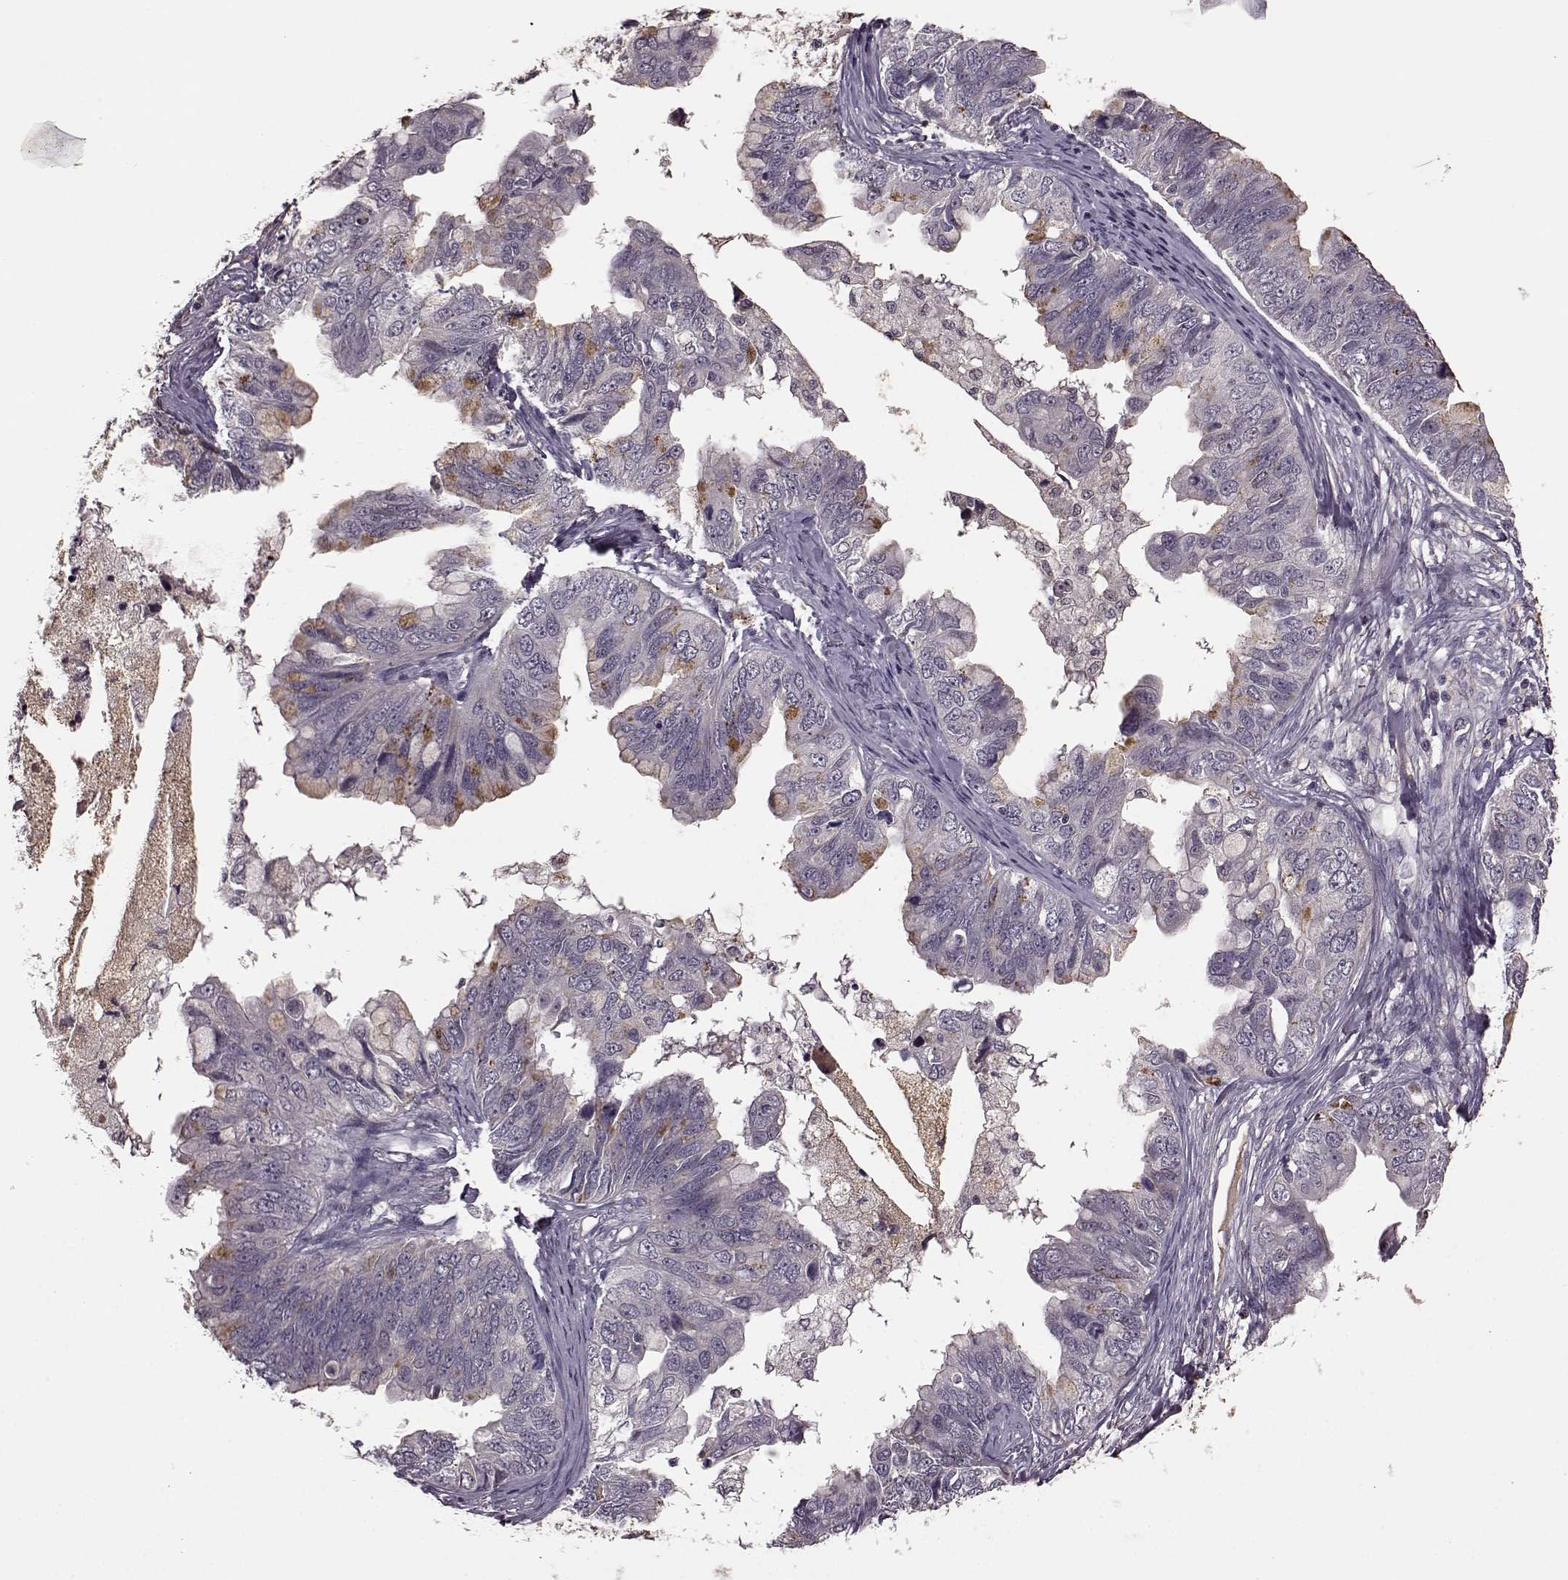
{"staining": {"intensity": "moderate", "quantity": "<25%", "location": "cytoplasmic/membranous"}, "tissue": "ovarian cancer", "cell_type": "Tumor cells", "image_type": "cancer", "snomed": [{"axis": "morphology", "description": "Cystadenocarcinoma, mucinous, NOS"}, {"axis": "topography", "description": "Ovary"}], "caption": "Protein staining by immunohistochemistry (IHC) shows moderate cytoplasmic/membranous expression in approximately <25% of tumor cells in mucinous cystadenocarcinoma (ovarian).", "gene": "NRL", "patient": {"sex": "female", "age": 76}}